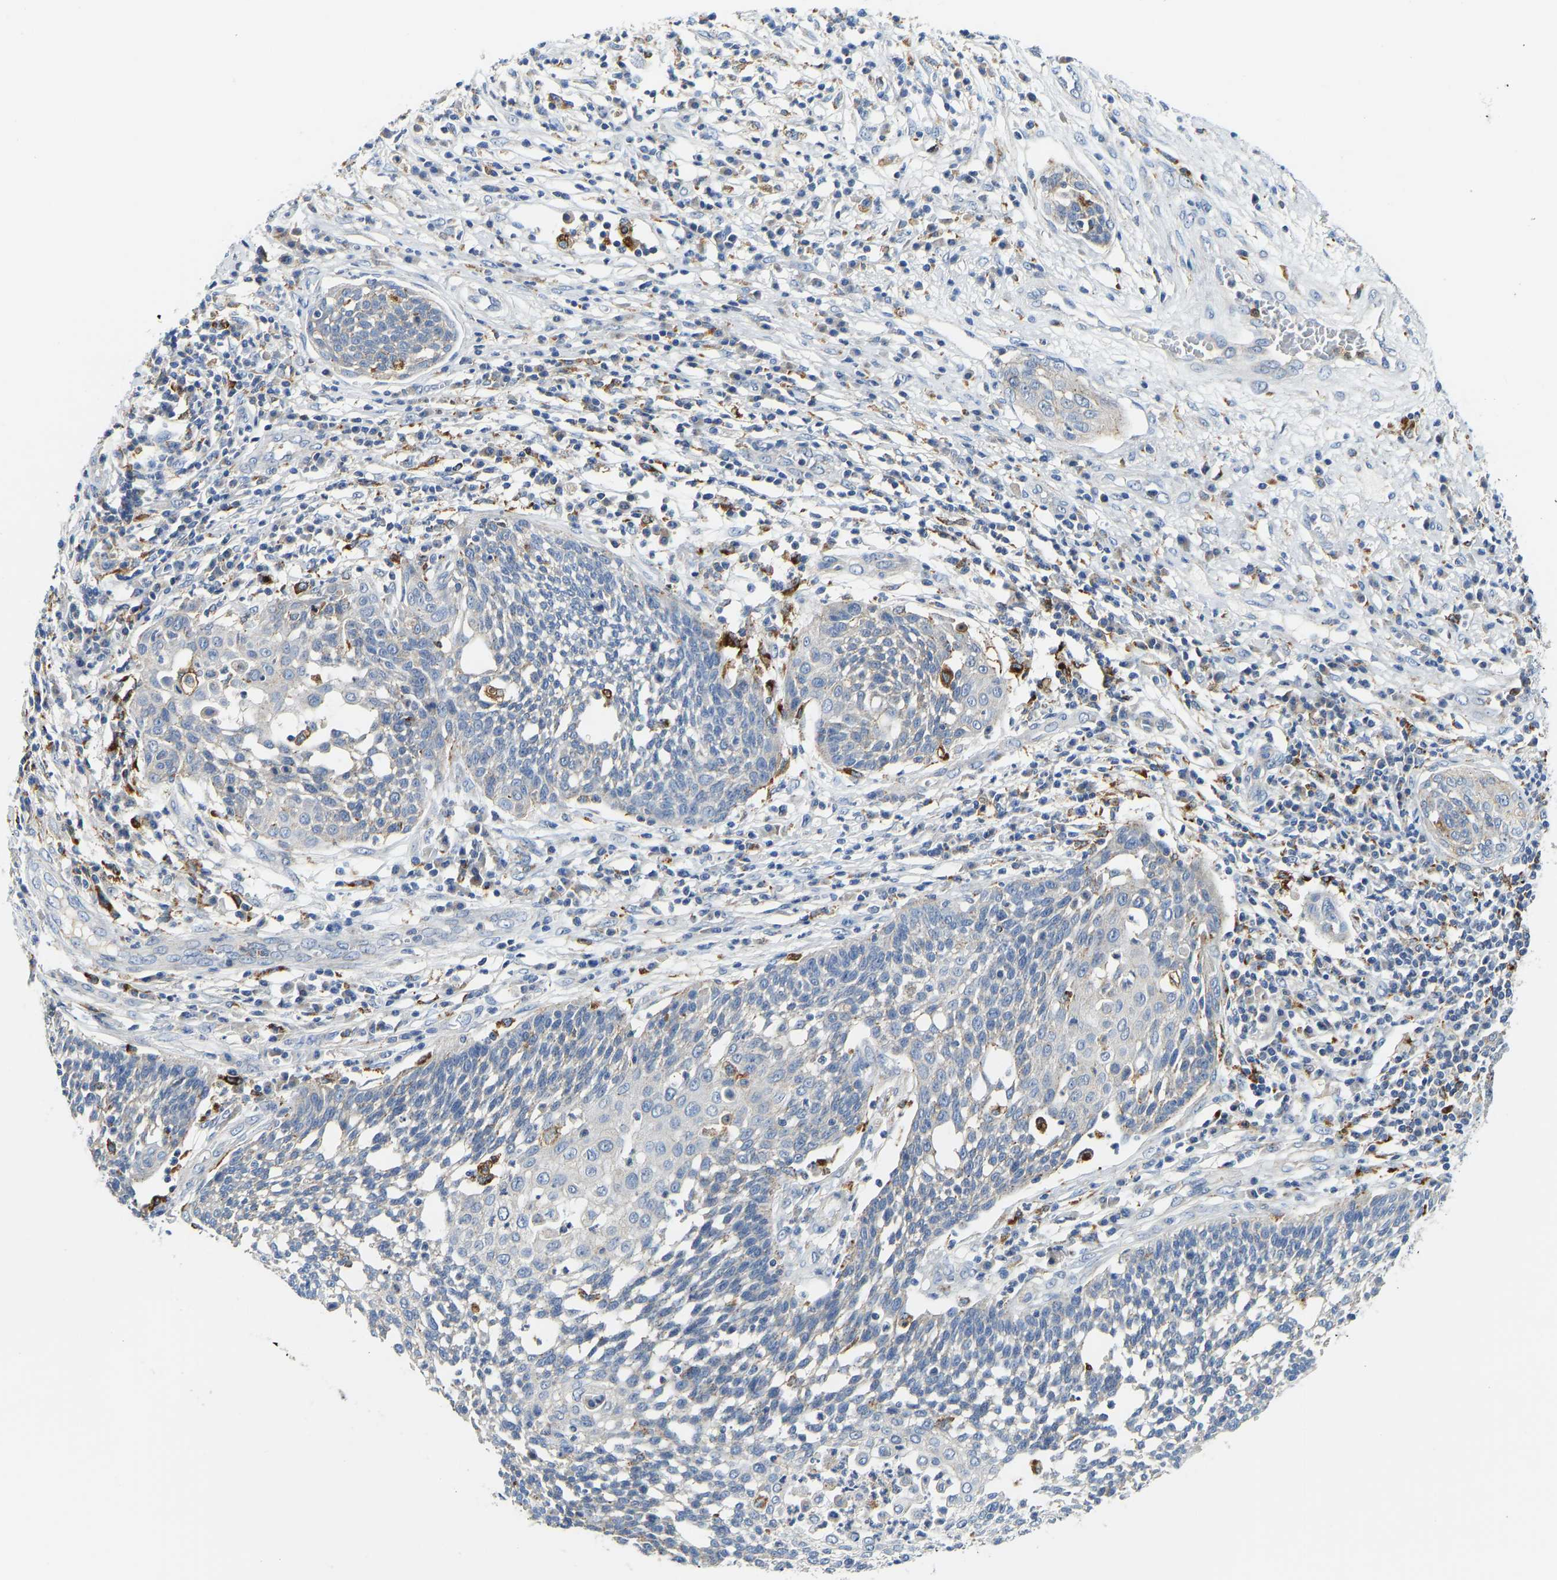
{"staining": {"intensity": "negative", "quantity": "none", "location": "none"}, "tissue": "cervical cancer", "cell_type": "Tumor cells", "image_type": "cancer", "snomed": [{"axis": "morphology", "description": "Squamous cell carcinoma, NOS"}, {"axis": "topography", "description": "Cervix"}], "caption": "Tumor cells are negative for brown protein staining in cervical cancer.", "gene": "ATP6V1E1", "patient": {"sex": "female", "age": 34}}